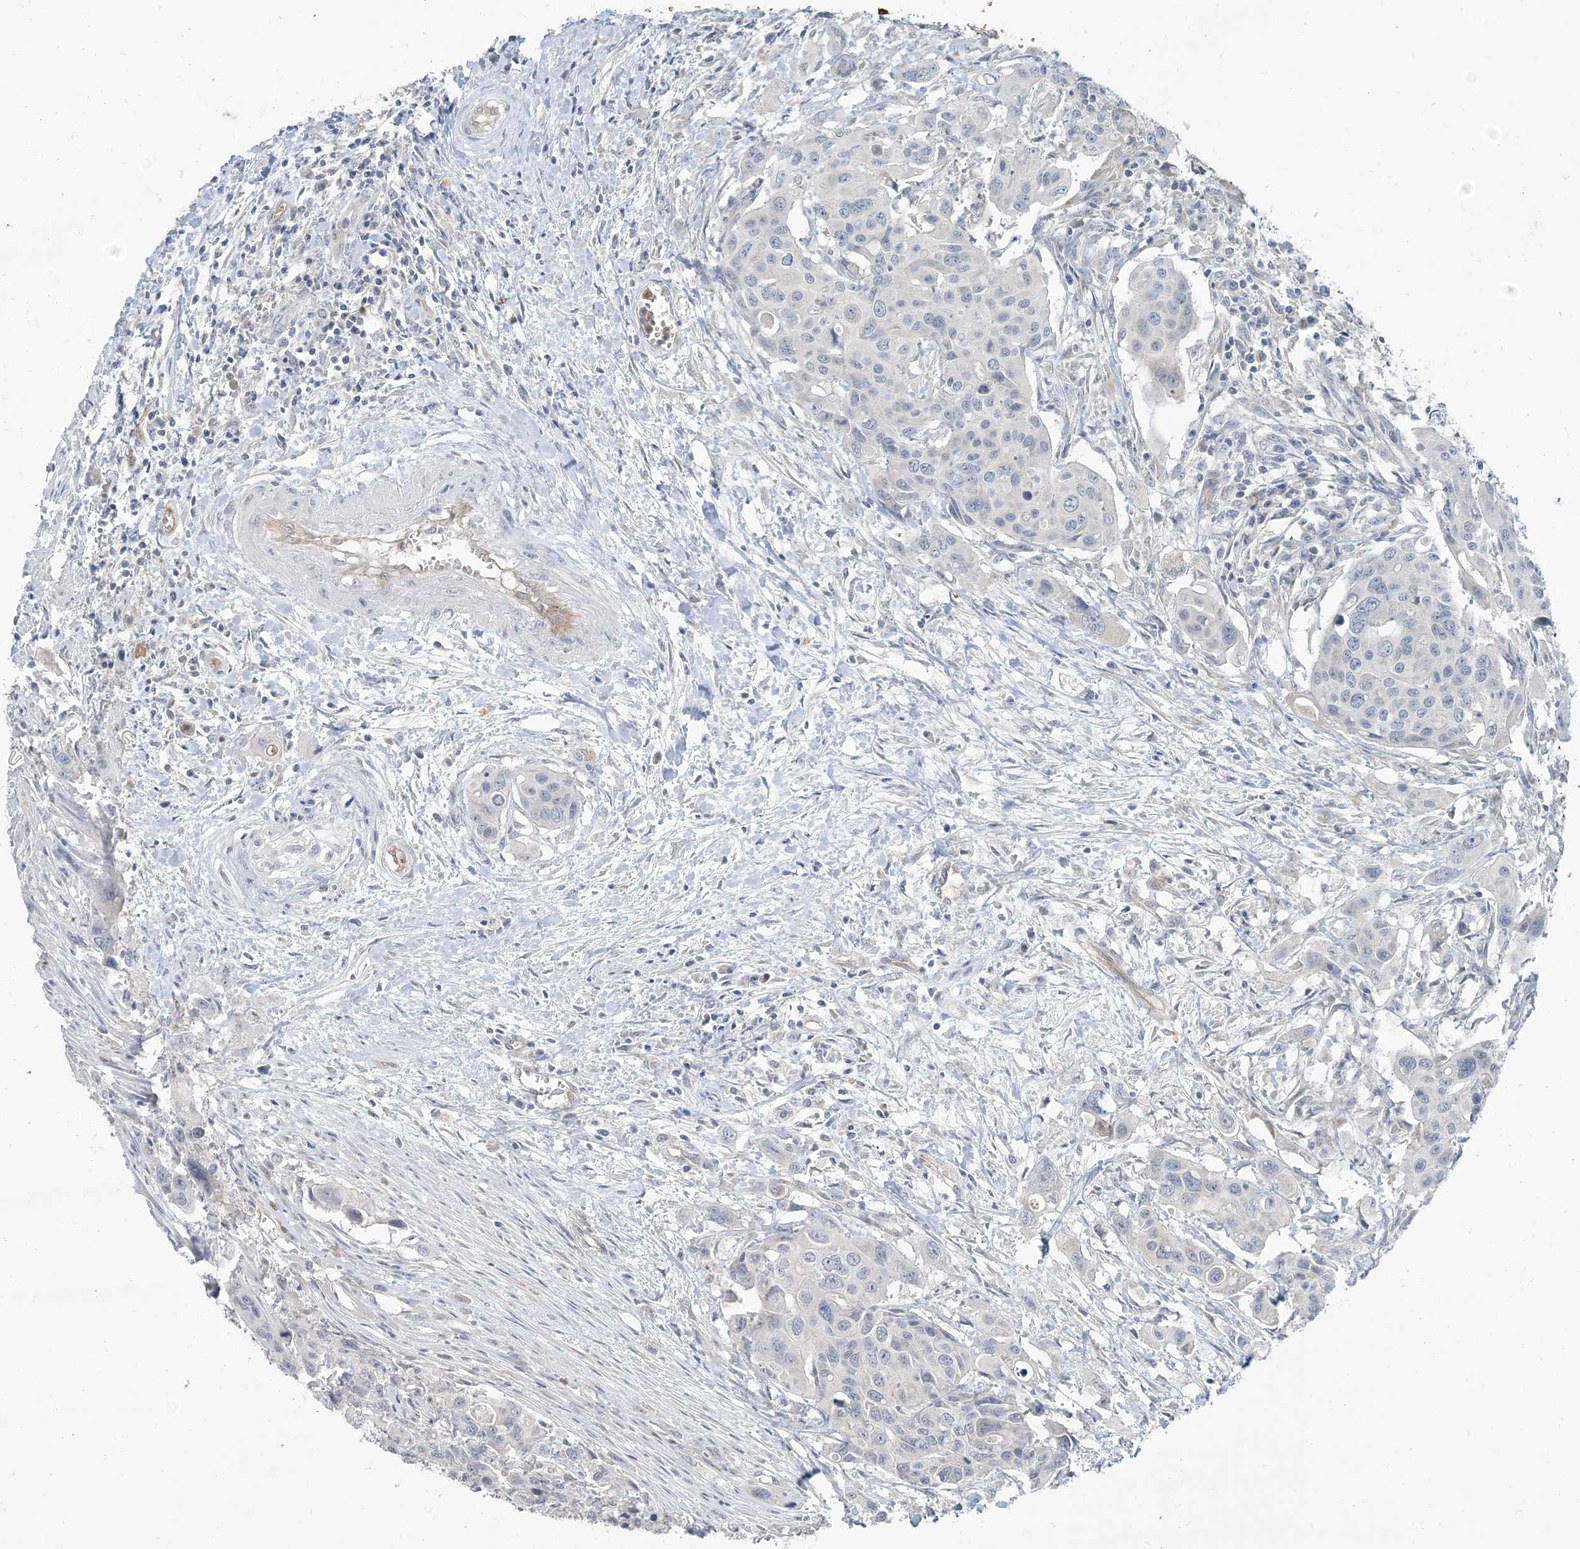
{"staining": {"intensity": "negative", "quantity": "none", "location": "none"}, "tissue": "colorectal cancer", "cell_type": "Tumor cells", "image_type": "cancer", "snomed": [{"axis": "morphology", "description": "Adenocarcinoma, NOS"}, {"axis": "topography", "description": "Colon"}], "caption": "An image of colorectal cancer (adenocarcinoma) stained for a protein demonstrates no brown staining in tumor cells.", "gene": "EPHA4", "patient": {"sex": "male", "age": 77}}